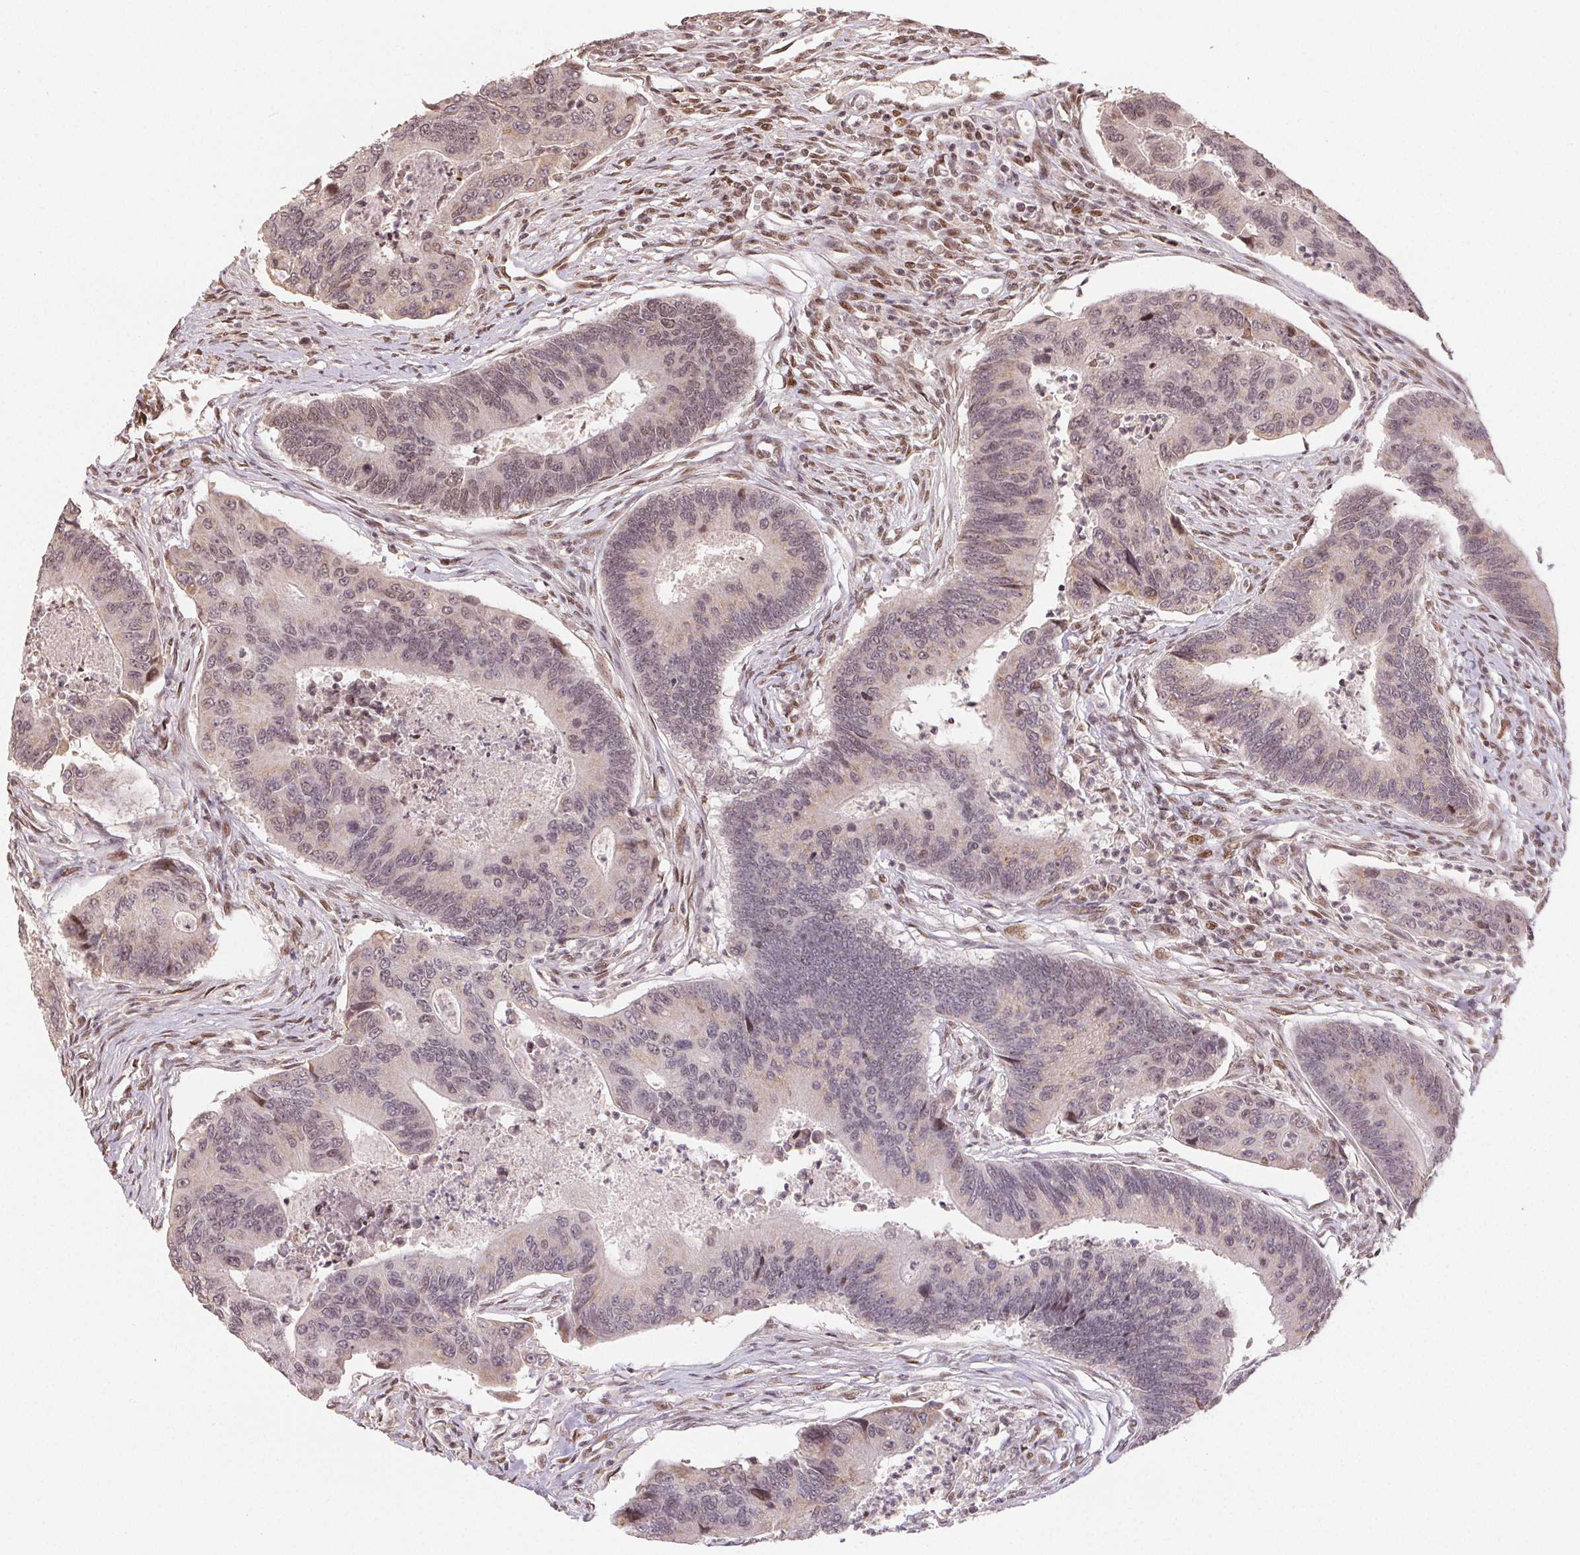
{"staining": {"intensity": "weak", "quantity": ">75%", "location": "cytoplasmic/membranous,nuclear"}, "tissue": "colorectal cancer", "cell_type": "Tumor cells", "image_type": "cancer", "snomed": [{"axis": "morphology", "description": "Adenocarcinoma, NOS"}, {"axis": "topography", "description": "Colon"}], "caption": "Immunohistochemistry staining of colorectal cancer (adenocarcinoma), which exhibits low levels of weak cytoplasmic/membranous and nuclear positivity in about >75% of tumor cells indicating weak cytoplasmic/membranous and nuclear protein expression. The staining was performed using DAB (3,3'-diaminobenzidine) (brown) for protein detection and nuclei were counterstained in hematoxylin (blue).", "gene": "MAPKAPK2", "patient": {"sex": "female", "age": 67}}